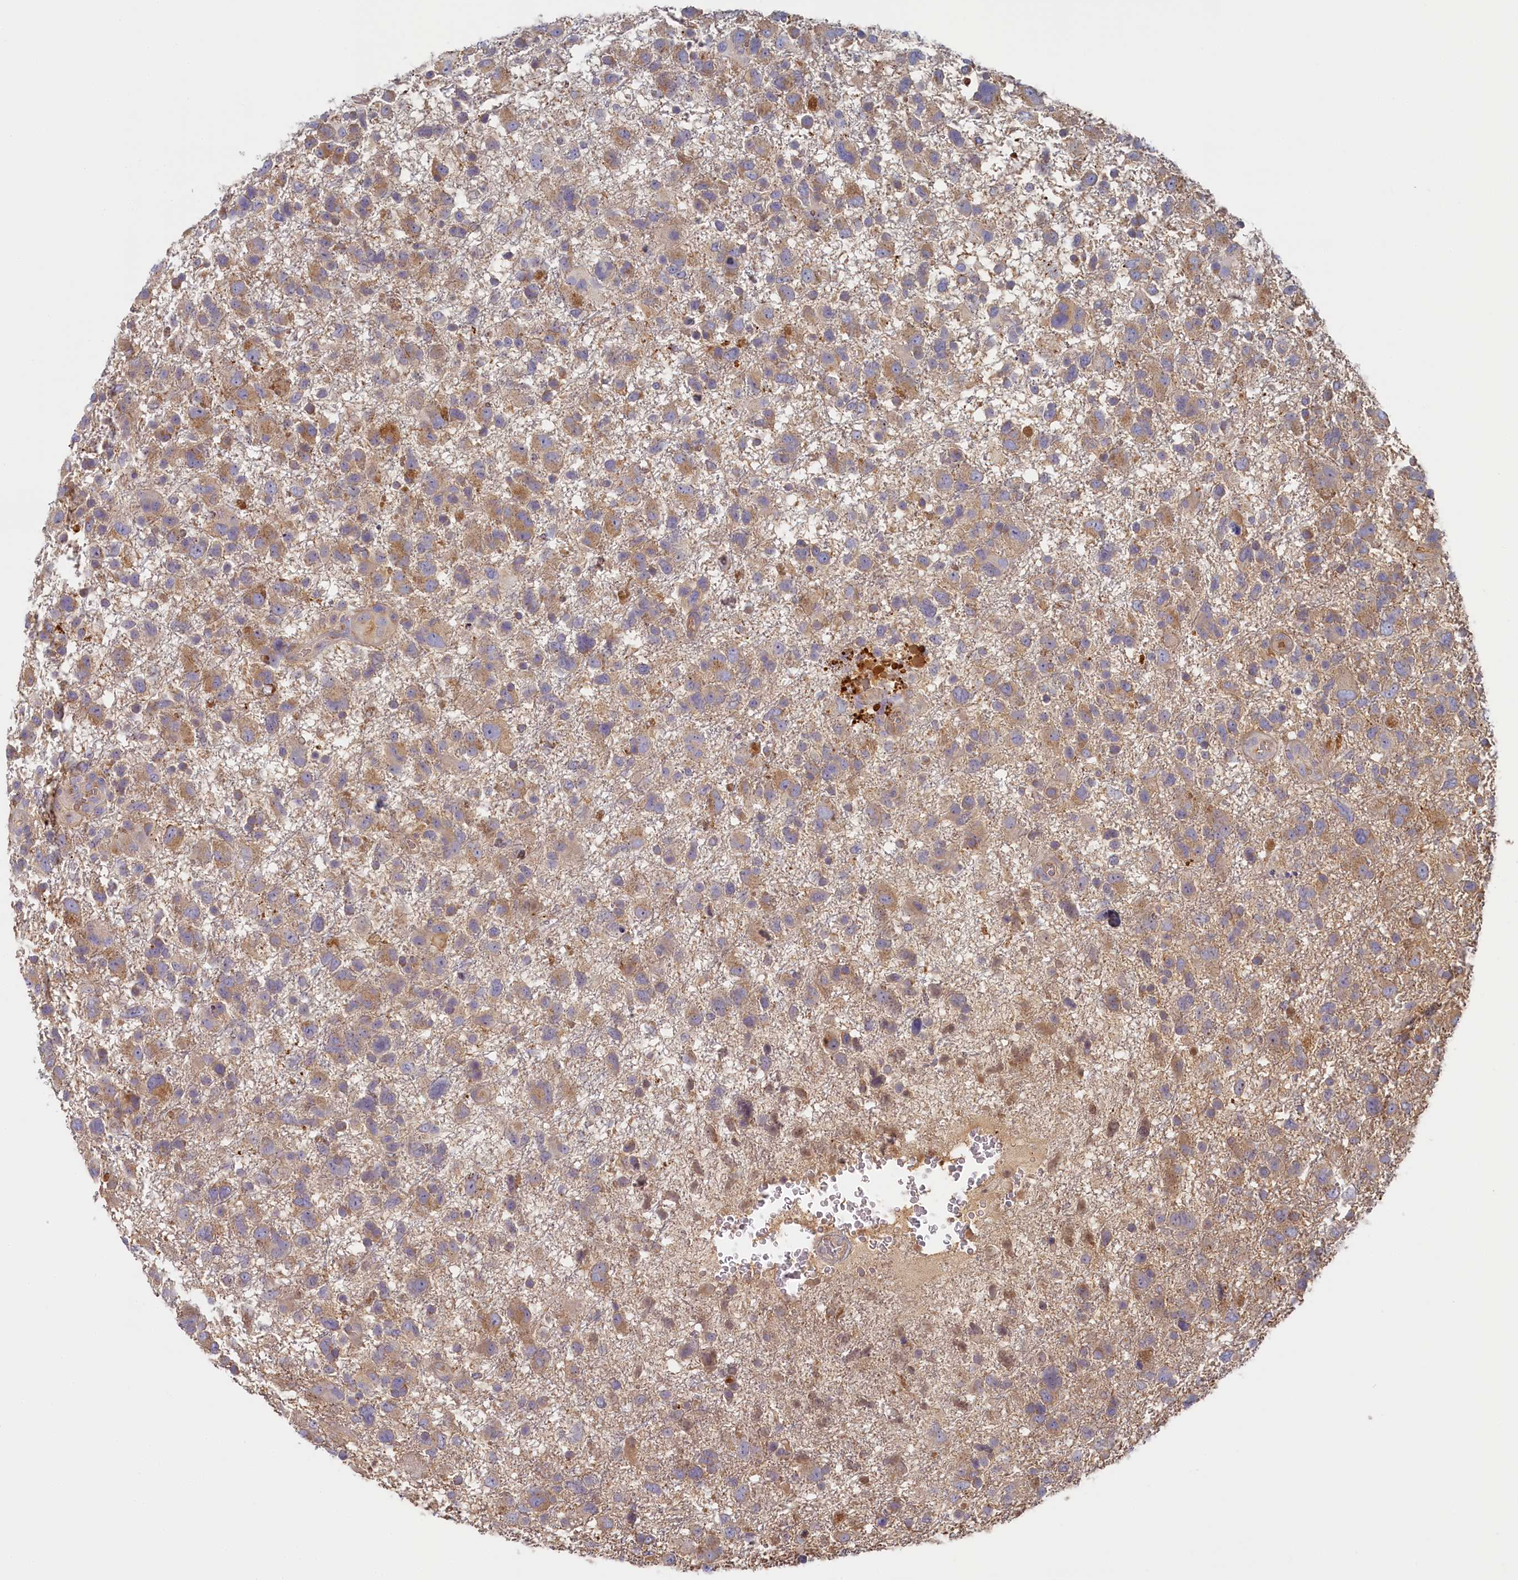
{"staining": {"intensity": "weak", "quantity": ">75%", "location": "cytoplasmic/membranous"}, "tissue": "glioma", "cell_type": "Tumor cells", "image_type": "cancer", "snomed": [{"axis": "morphology", "description": "Glioma, malignant, High grade"}, {"axis": "topography", "description": "Brain"}], "caption": "Human glioma stained with a brown dye demonstrates weak cytoplasmic/membranous positive positivity in about >75% of tumor cells.", "gene": "STX16", "patient": {"sex": "male", "age": 61}}